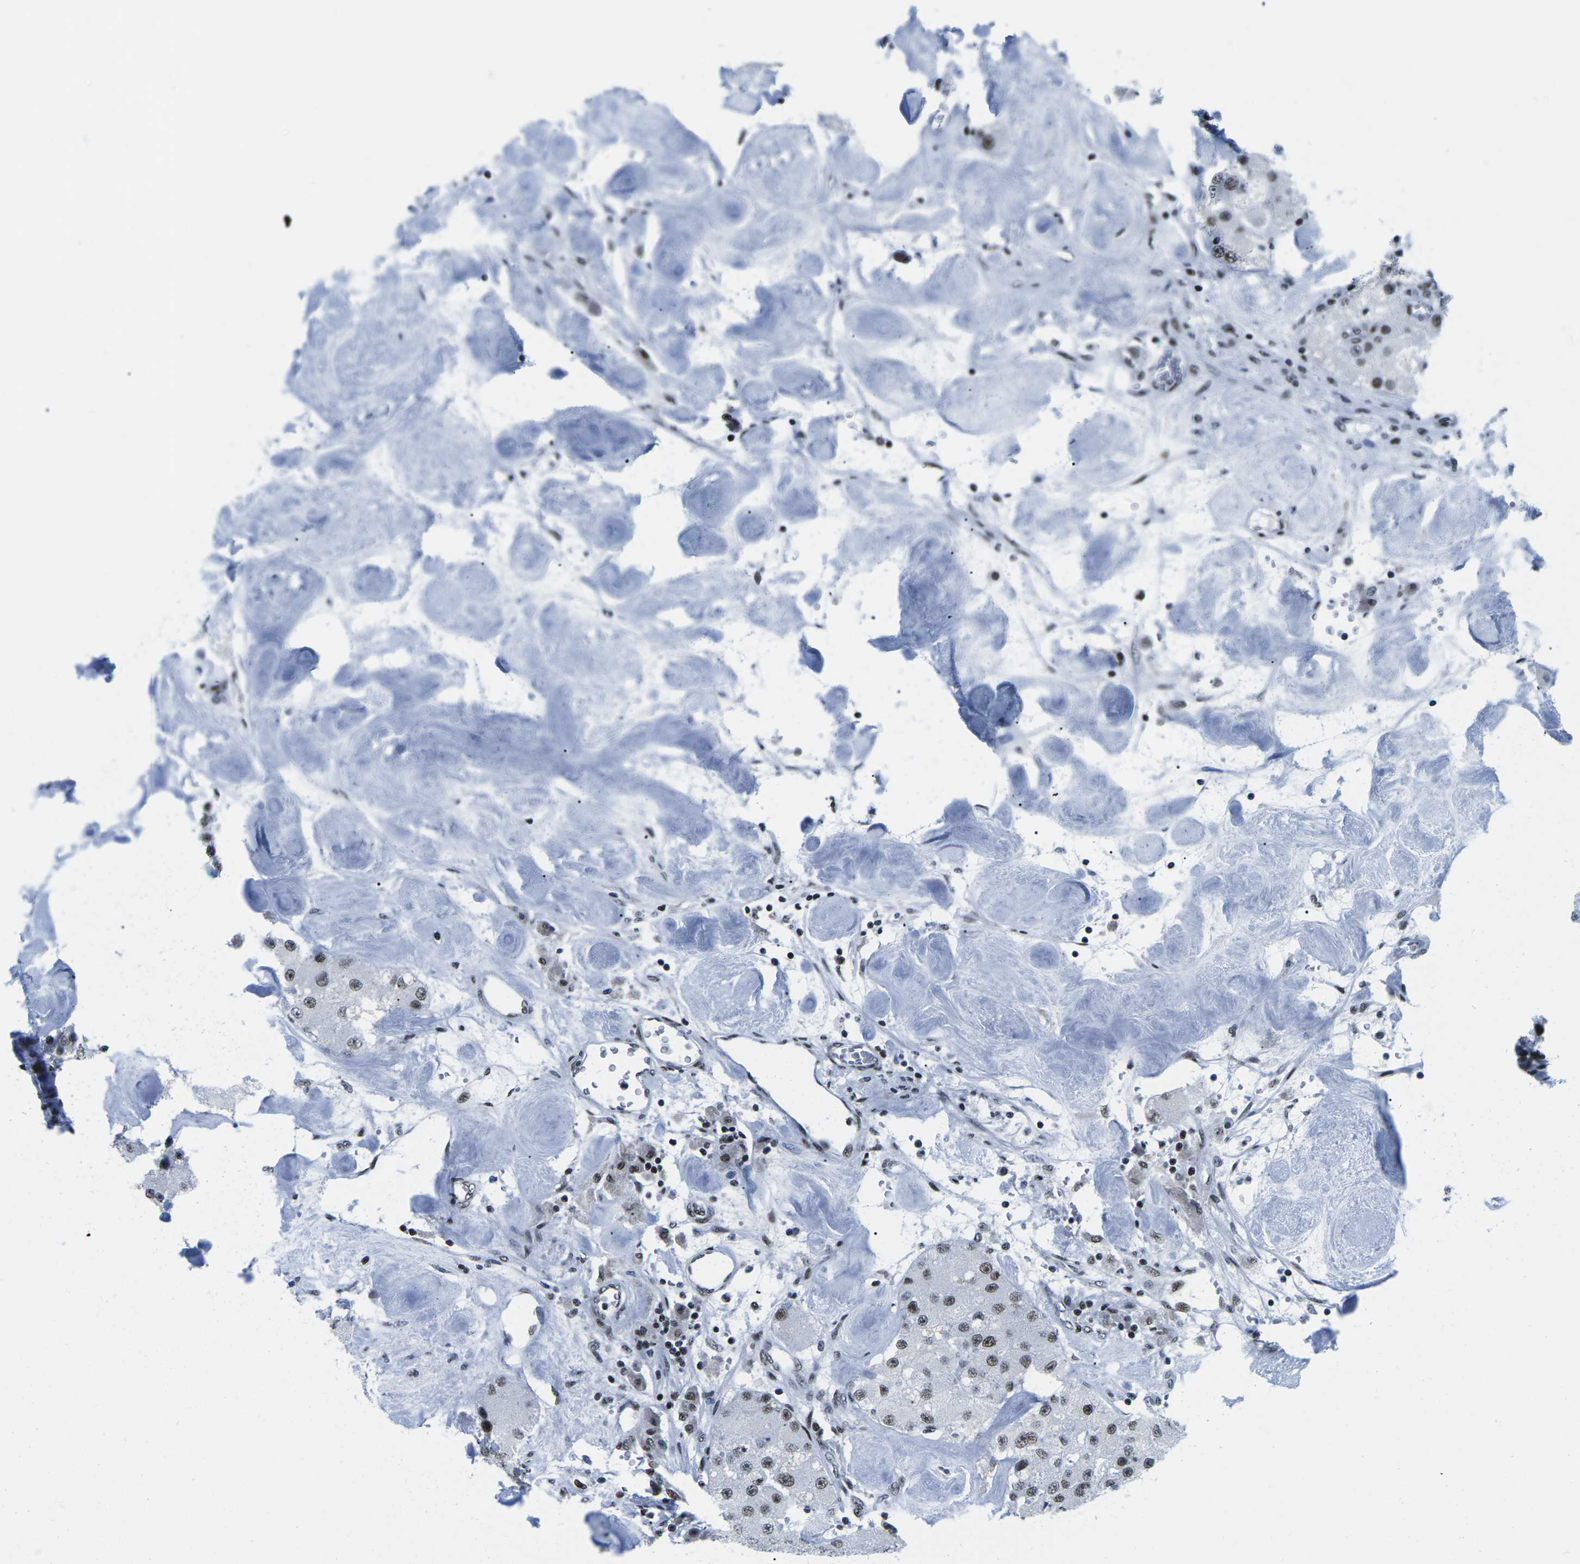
{"staining": {"intensity": "weak", "quantity": ">75%", "location": "nuclear"}, "tissue": "carcinoid", "cell_type": "Tumor cells", "image_type": "cancer", "snomed": [{"axis": "morphology", "description": "Carcinoid, malignant, NOS"}, {"axis": "topography", "description": "Pancreas"}], "caption": "Immunohistochemical staining of malignant carcinoid exhibits low levels of weak nuclear protein positivity in approximately >75% of tumor cells. The protein of interest is stained brown, and the nuclei are stained in blue (DAB IHC with brightfield microscopy, high magnification).", "gene": "ATF1", "patient": {"sex": "male", "age": 41}}